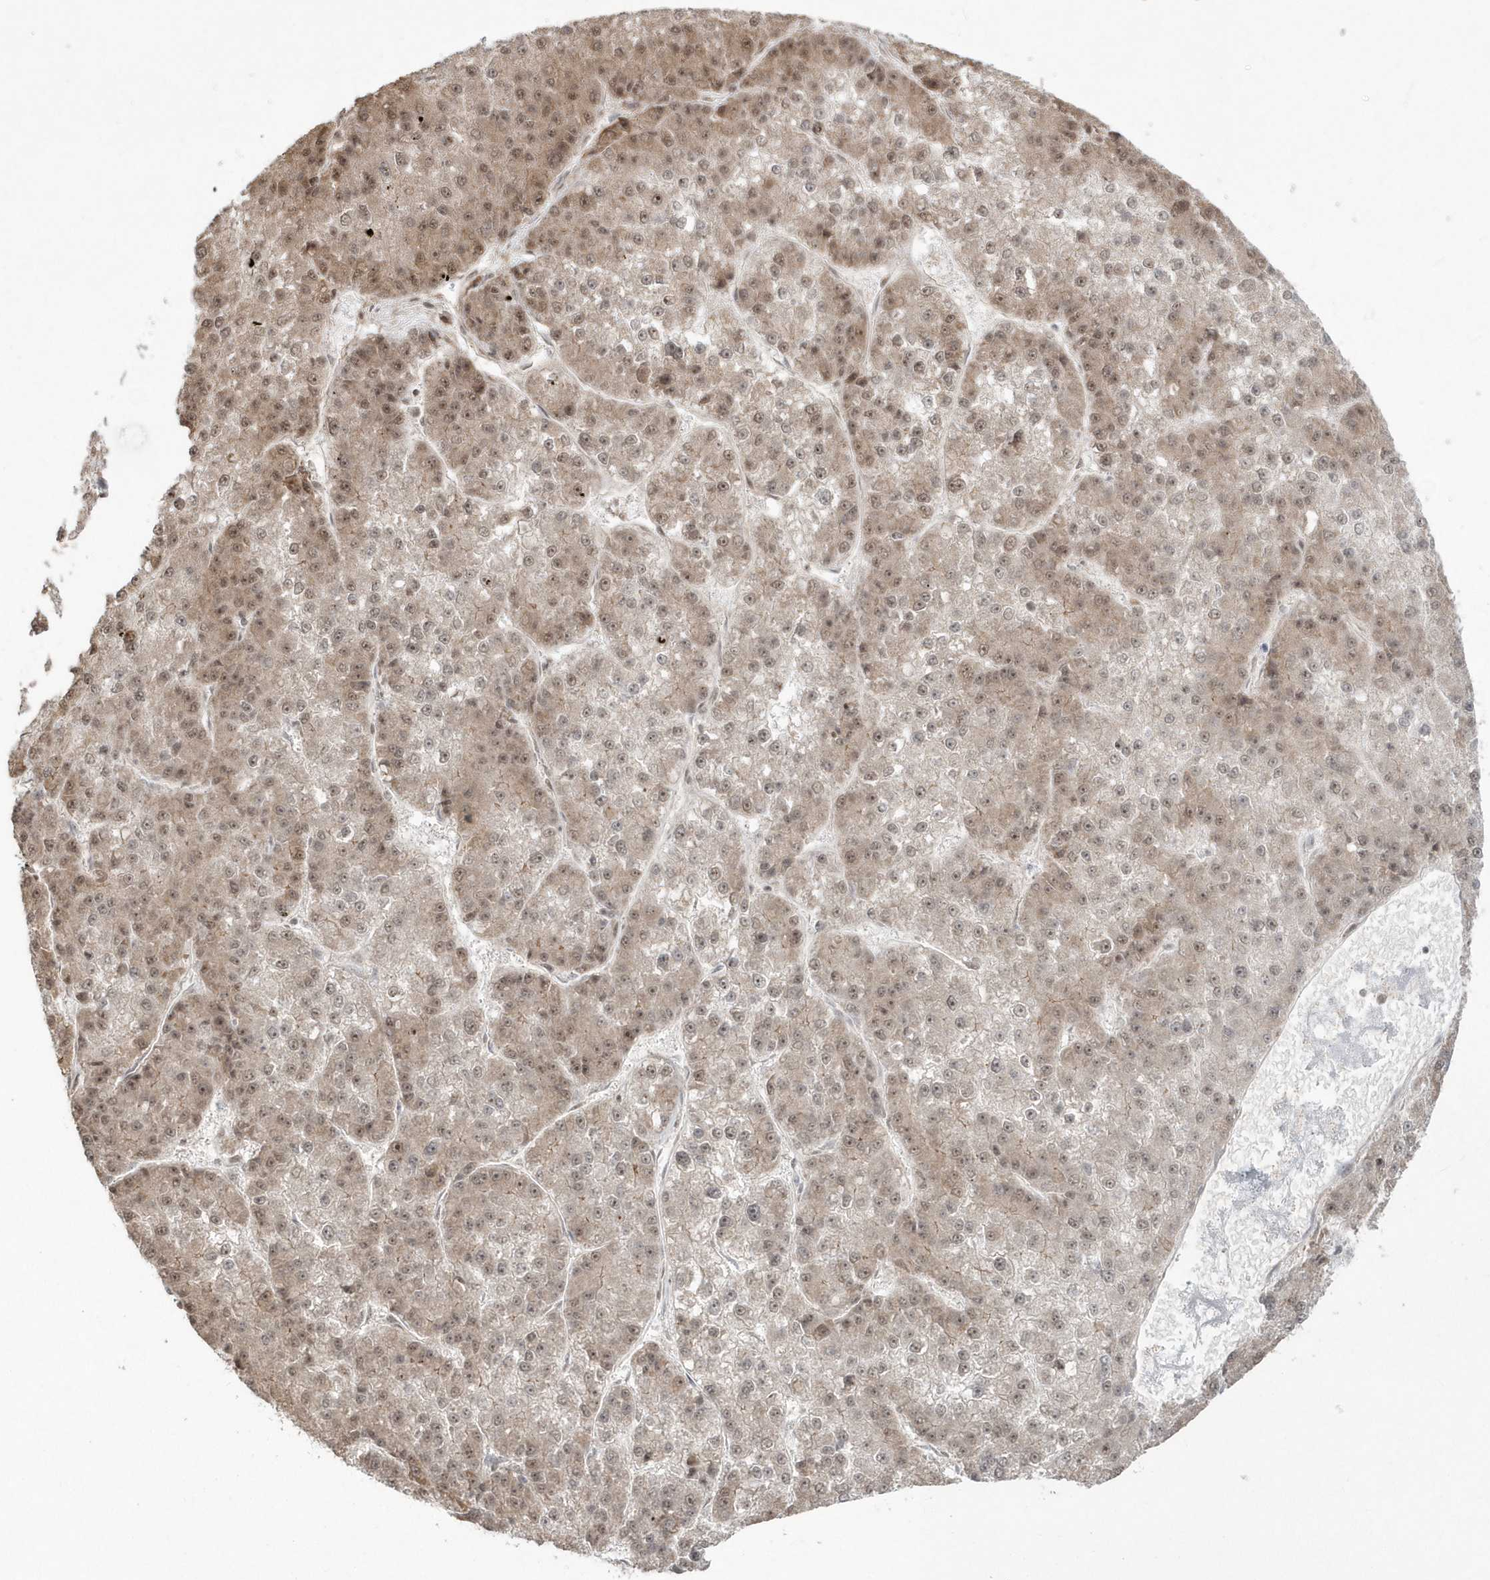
{"staining": {"intensity": "moderate", "quantity": ">75%", "location": "cytoplasmic/membranous,nuclear"}, "tissue": "liver cancer", "cell_type": "Tumor cells", "image_type": "cancer", "snomed": [{"axis": "morphology", "description": "Carcinoma, Hepatocellular, NOS"}, {"axis": "topography", "description": "Liver"}], "caption": "Brown immunohistochemical staining in human liver hepatocellular carcinoma exhibits moderate cytoplasmic/membranous and nuclear staining in approximately >75% of tumor cells. (DAB IHC with brightfield microscopy, high magnification).", "gene": "EPB41L4A", "patient": {"sex": "female", "age": 73}}